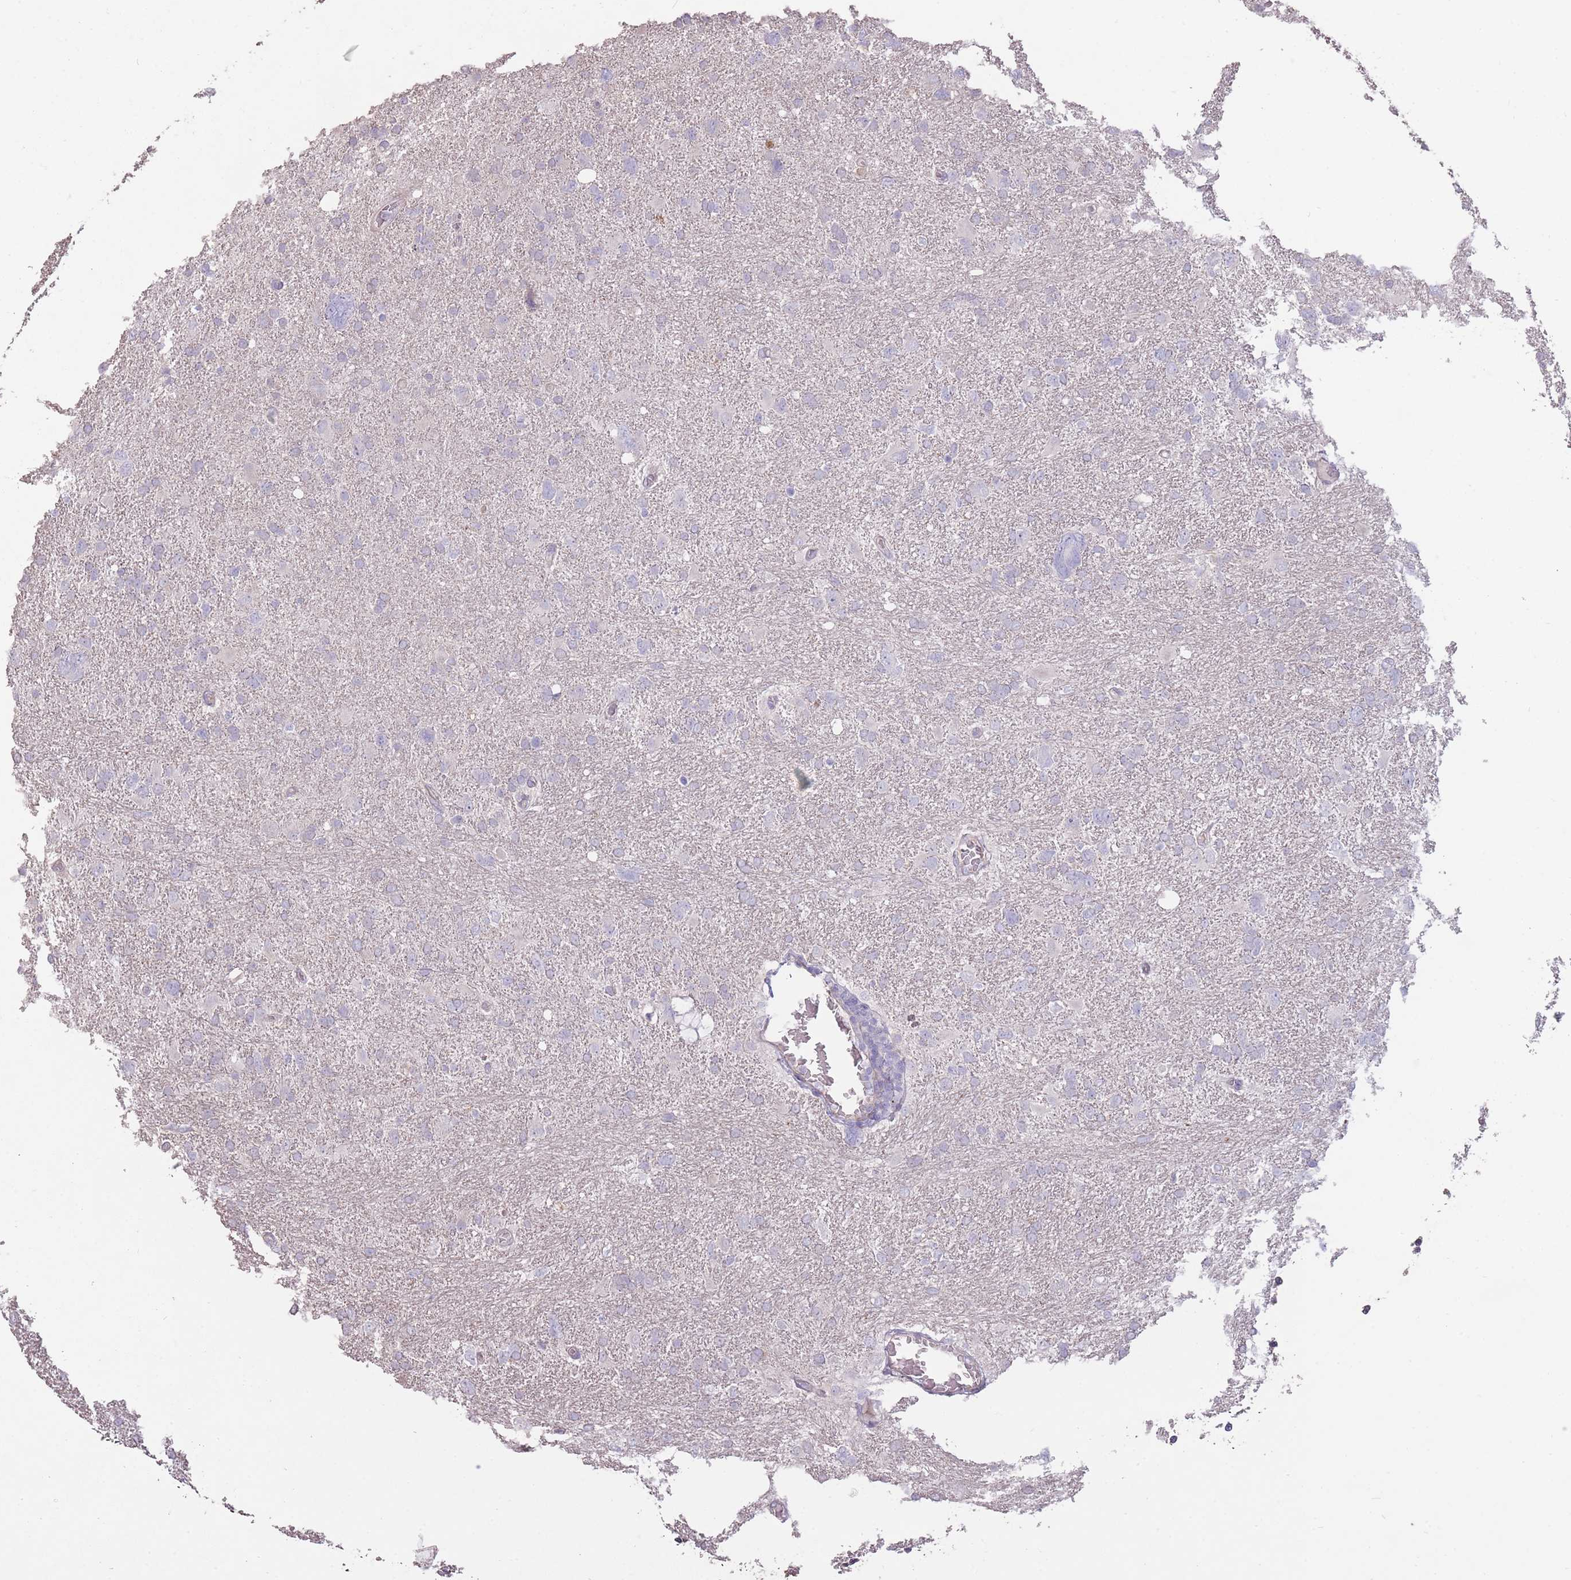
{"staining": {"intensity": "negative", "quantity": "none", "location": "none"}, "tissue": "glioma", "cell_type": "Tumor cells", "image_type": "cancer", "snomed": [{"axis": "morphology", "description": "Glioma, malignant, High grade"}, {"axis": "topography", "description": "Brain"}], "caption": "This is a histopathology image of immunohistochemistry (IHC) staining of high-grade glioma (malignant), which shows no positivity in tumor cells.", "gene": "RSPH10B", "patient": {"sex": "male", "age": 61}}